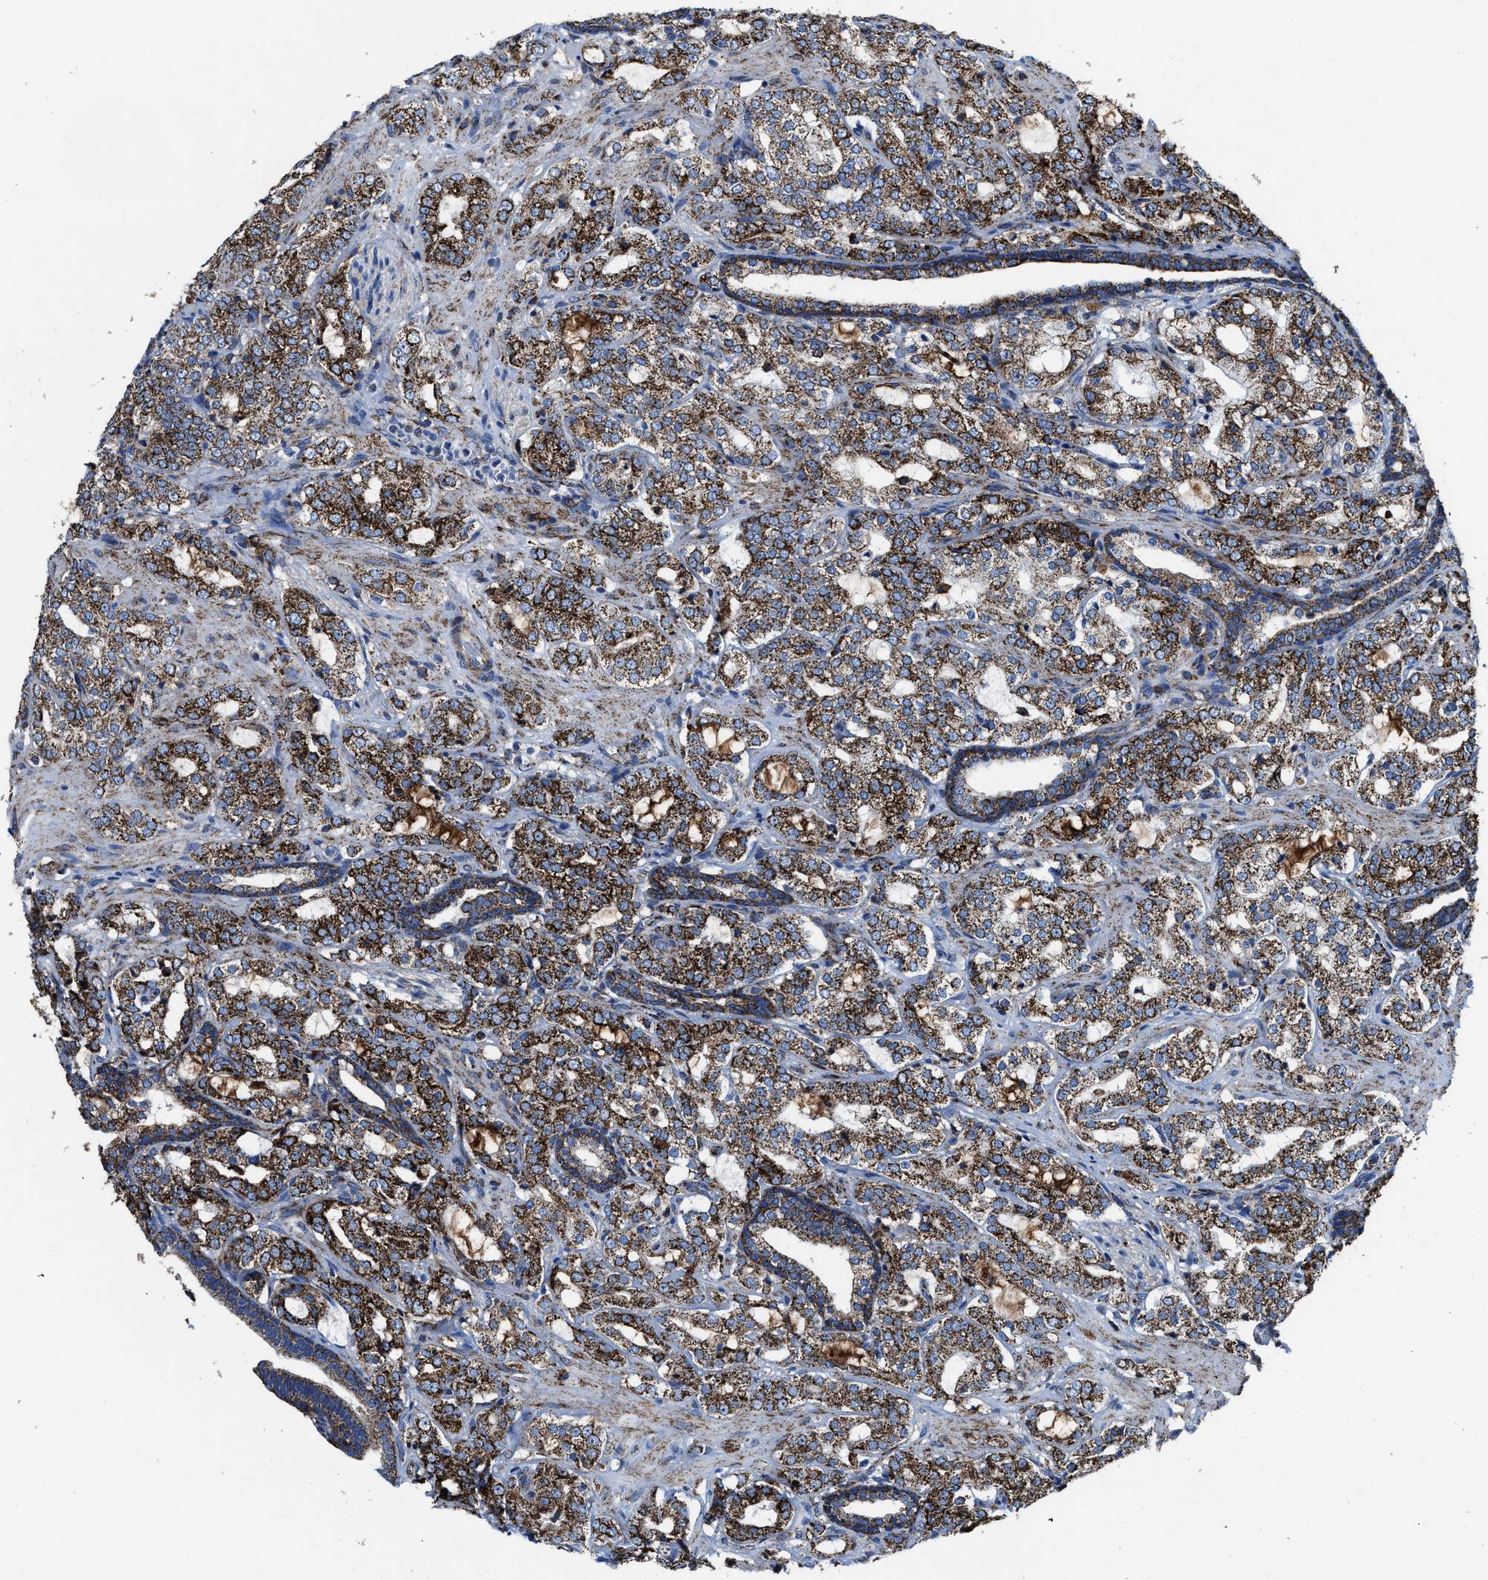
{"staining": {"intensity": "strong", "quantity": ">75%", "location": "cytoplasmic/membranous"}, "tissue": "prostate cancer", "cell_type": "Tumor cells", "image_type": "cancer", "snomed": [{"axis": "morphology", "description": "Adenocarcinoma, High grade"}, {"axis": "topography", "description": "Prostate"}], "caption": "This is a histology image of immunohistochemistry (IHC) staining of prostate cancer, which shows strong staining in the cytoplasmic/membranous of tumor cells.", "gene": "ALDH1B1", "patient": {"sex": "male", "age": 64}}